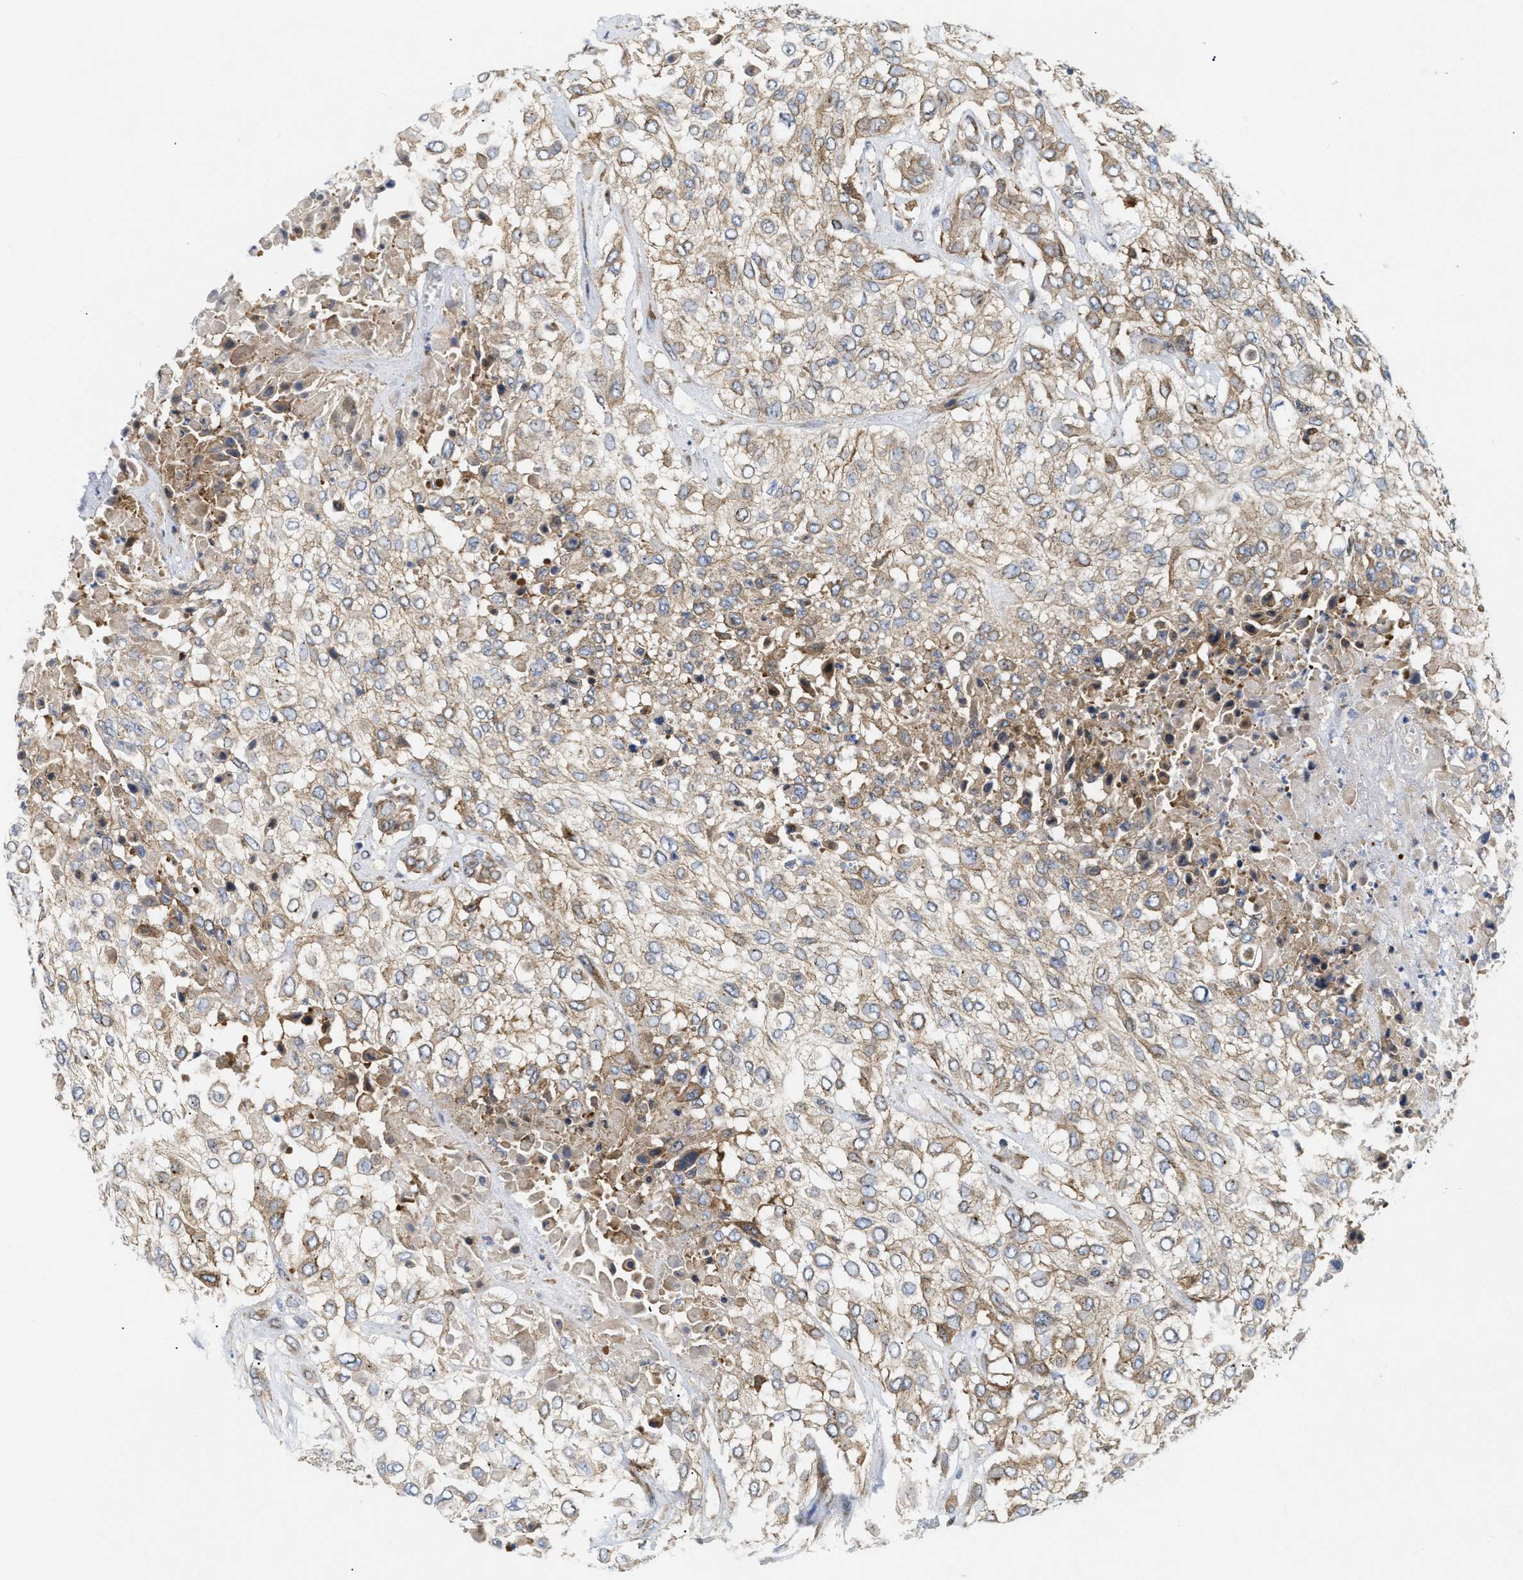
{"staining": {"intensity": "weak", "quantity": "25%-75%", "location": "cytoplasmic/membranous"}, "tissue": "urothelial cancer", "cell_type": "Tumor cells", "image_type": "cancer", "snomed": [{"axis": "morphology", "description": "Urothelial carcinoma, High grade"}, {"axis": "topography", "description": "Urinary bladder"}], "caption": "Protein staining of urothelial cancer tissue displays weak cytoplasmic/membranous positivity in about 25%-75% of tumor cells.", "gene": "DCTN4", "patient": {"sex": "male", "age": 57}}